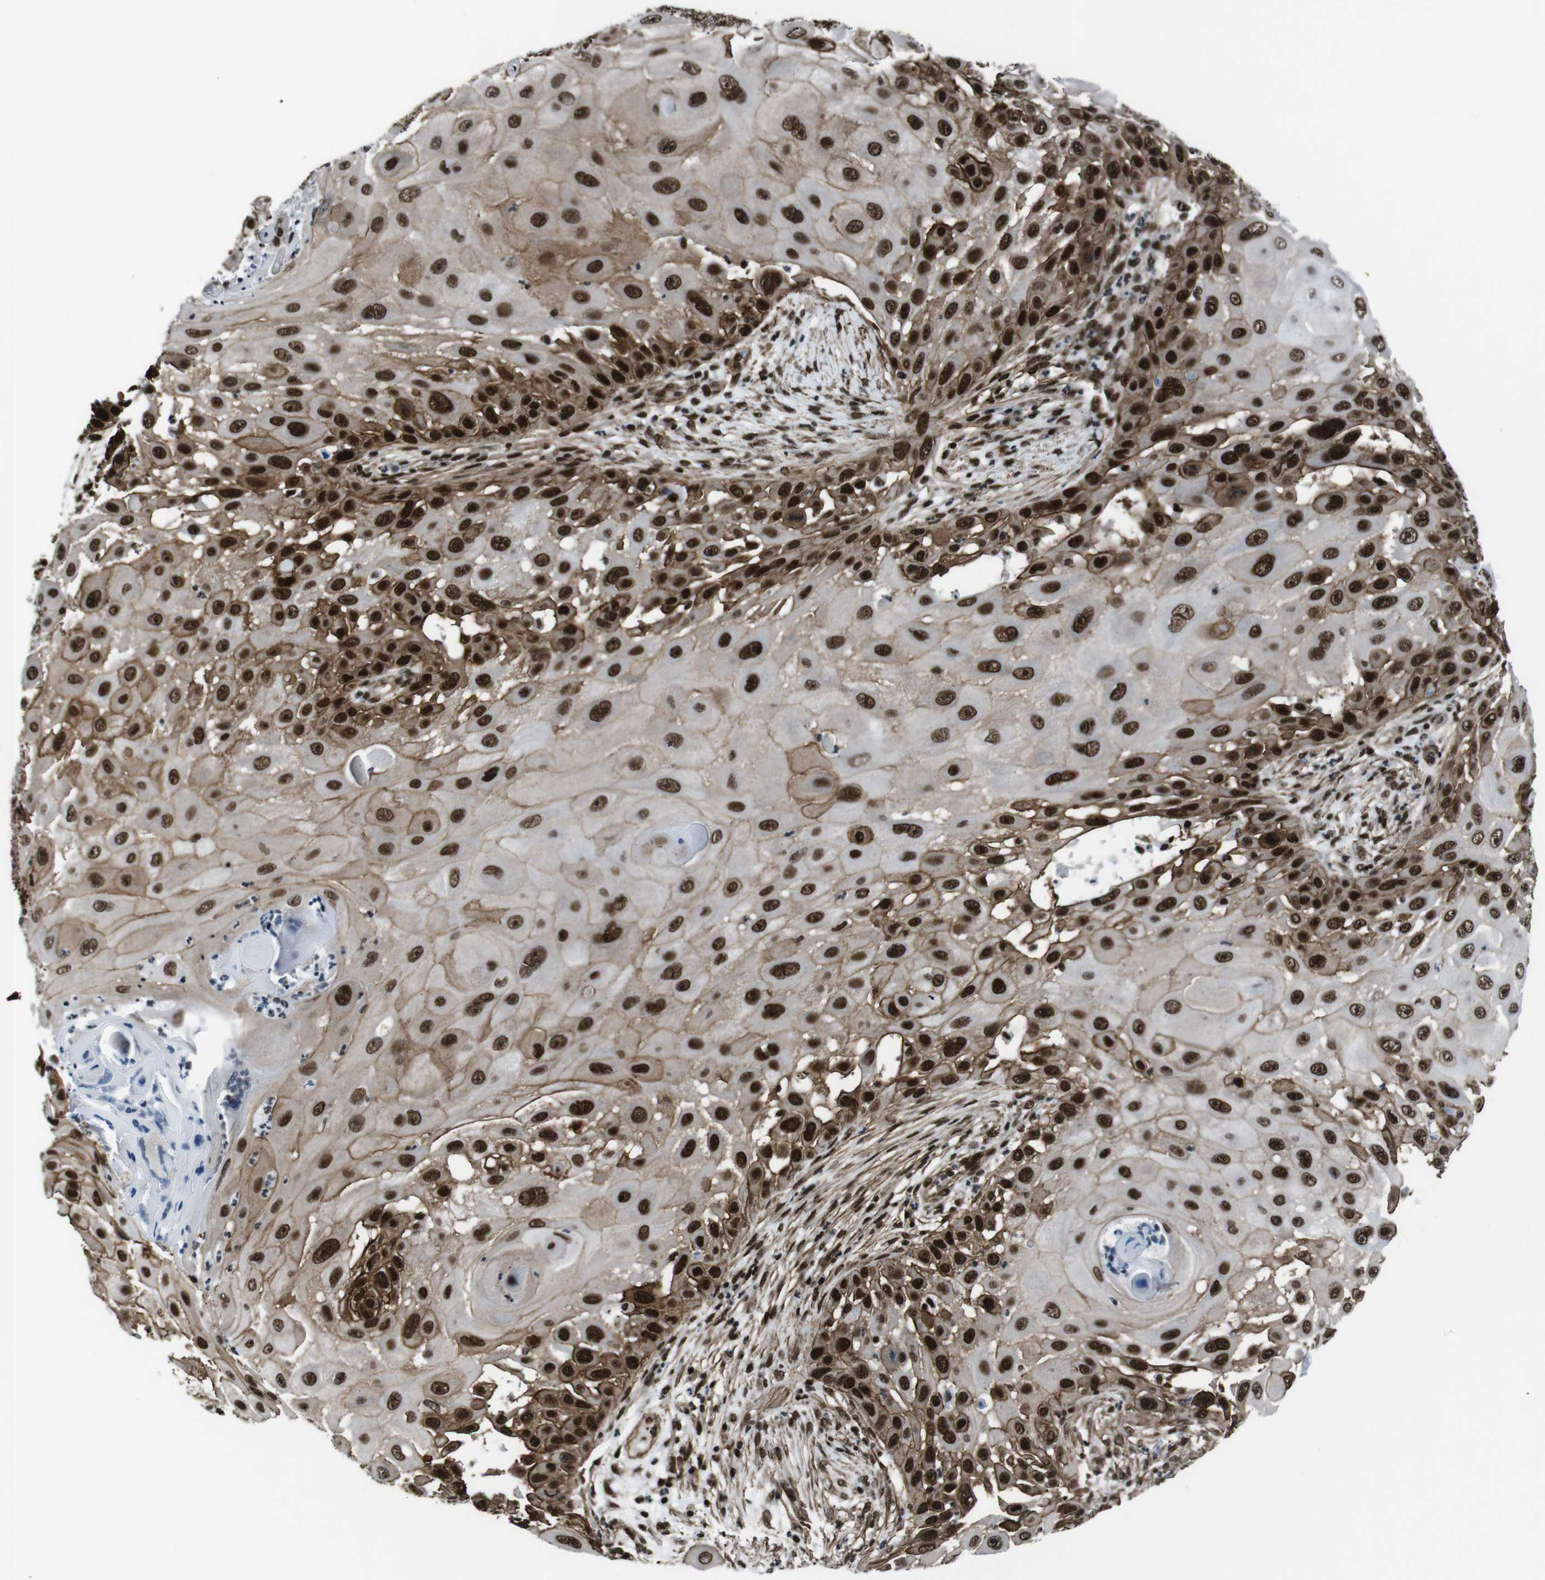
{"staining": {"intensity": "strong", "quantity": ">75%", "location": "cytoplasmic/membranous,nuclear"}, "tissue": "skin cancer", "cell_type": "Tumor cells", "image_type": "cancer", "snomed": [{"axis": "morphology", "description": "Squamous cell carcinoma, NOS"}, {"axis": "topography", "description": "Skin"}], "caption": "Immunohistochemistry (IHC) histopathology image of neoplastic tissue: skin cancer (squamous cell carcinoma) stained using IHC displays high levels of strong protein expression localized specifically in the cytoplasmic/membranous and nuclear of tumor cells, appearing as a cytoplasmic/membranous and nuclear brown color.", "gene": "HNRNPU", "patient": {"sex": "female", "age": 44}}